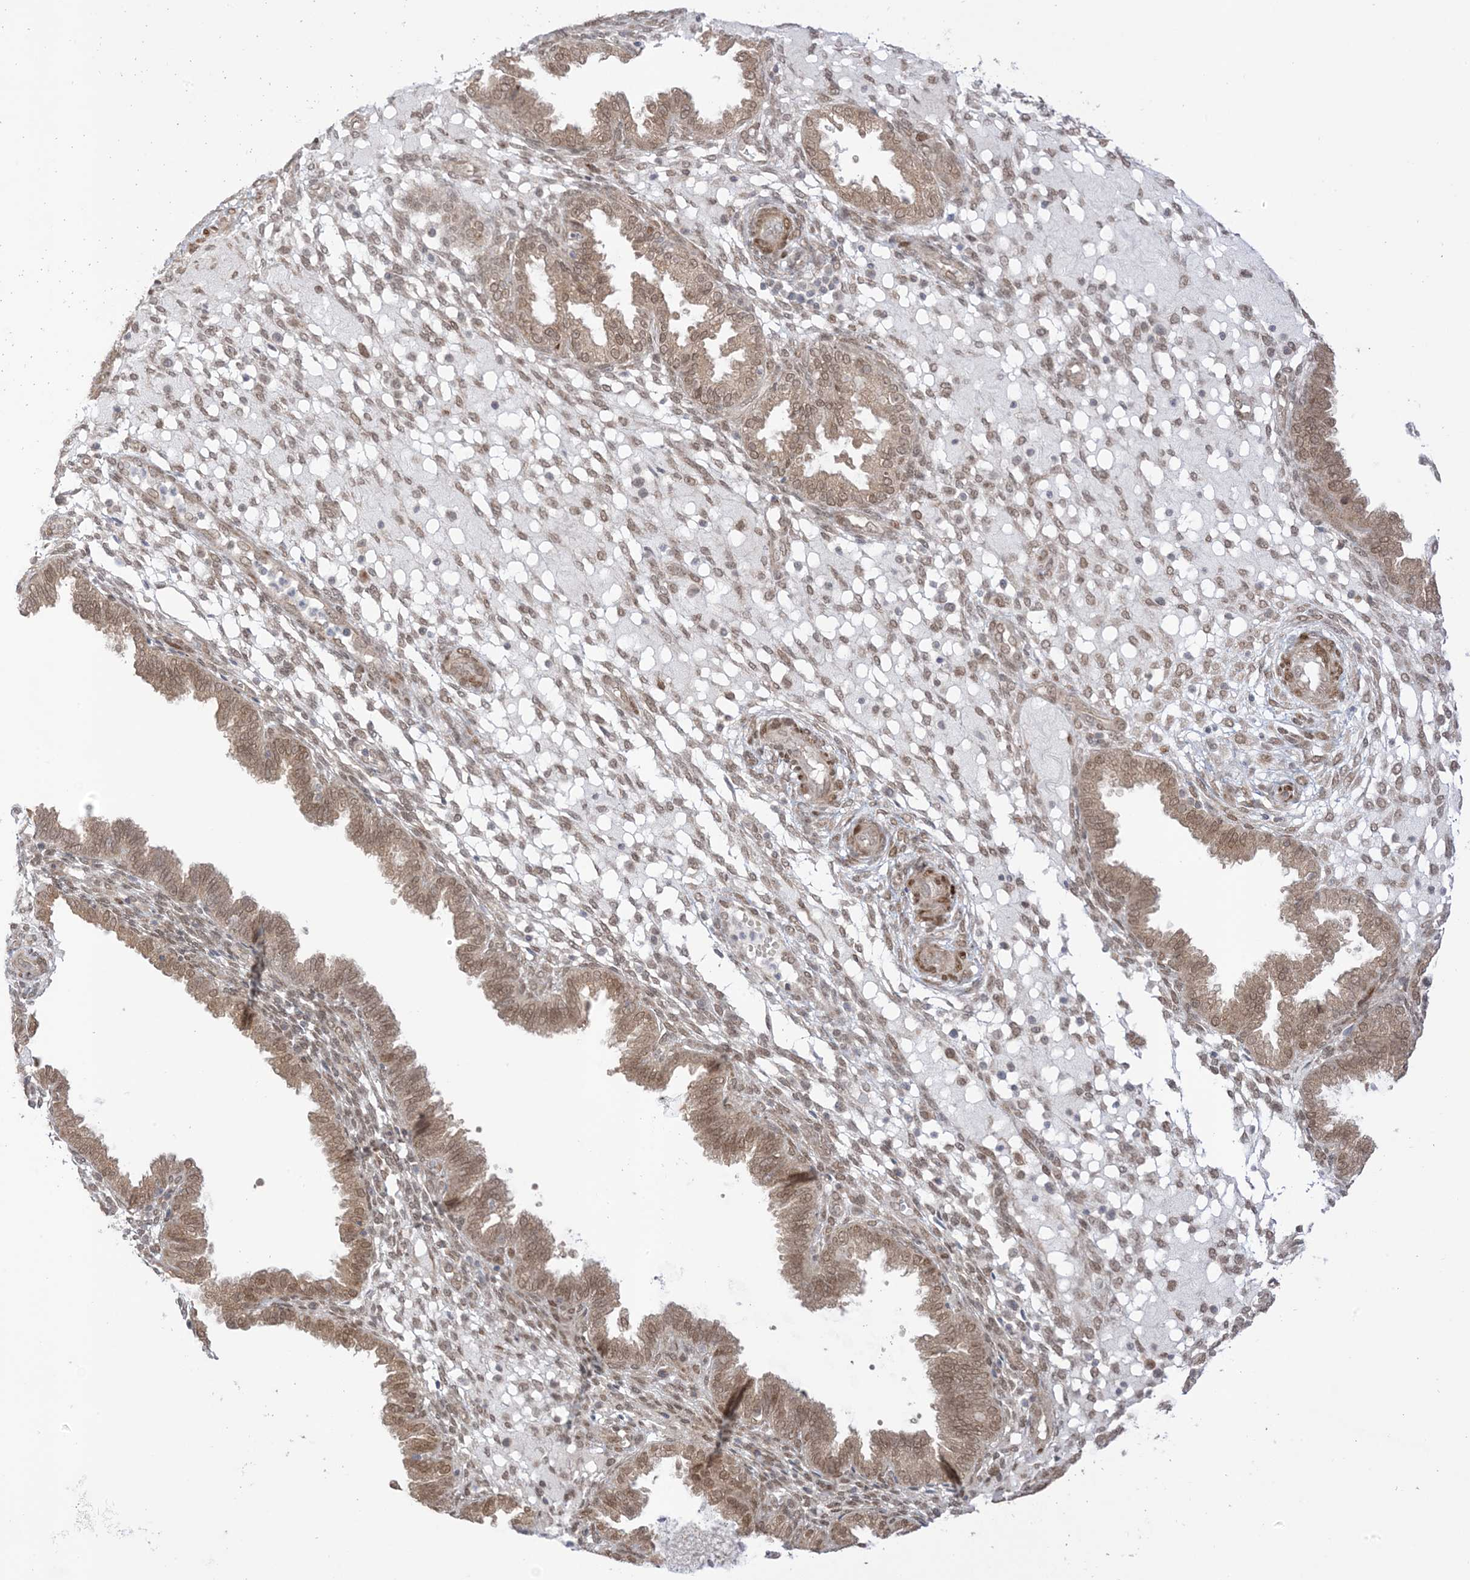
{"staining": {"intensity": "moderate", "quantity": "25%-75%", "location": "nuclear"}, "tissue": "endometrium", "cell_type": "Cells in endometrial stroma", "image_type": "normal", "snomed": [{"axis": "morphology", "description": "Normal tissue, NOS"}, {"axis": "topography", "description": "Endometrium"}], "caption": "Immunohistochemical staining of benign human endometrium displays medium levels of moderate nuclear expression in approximately 25%-75% of cells in endometrial stroma. (DAB = brown stain, brightfield microscopy at high magnification).", "gene": "UBE2E2", "patient": {"sex": "female", "age": 33}}